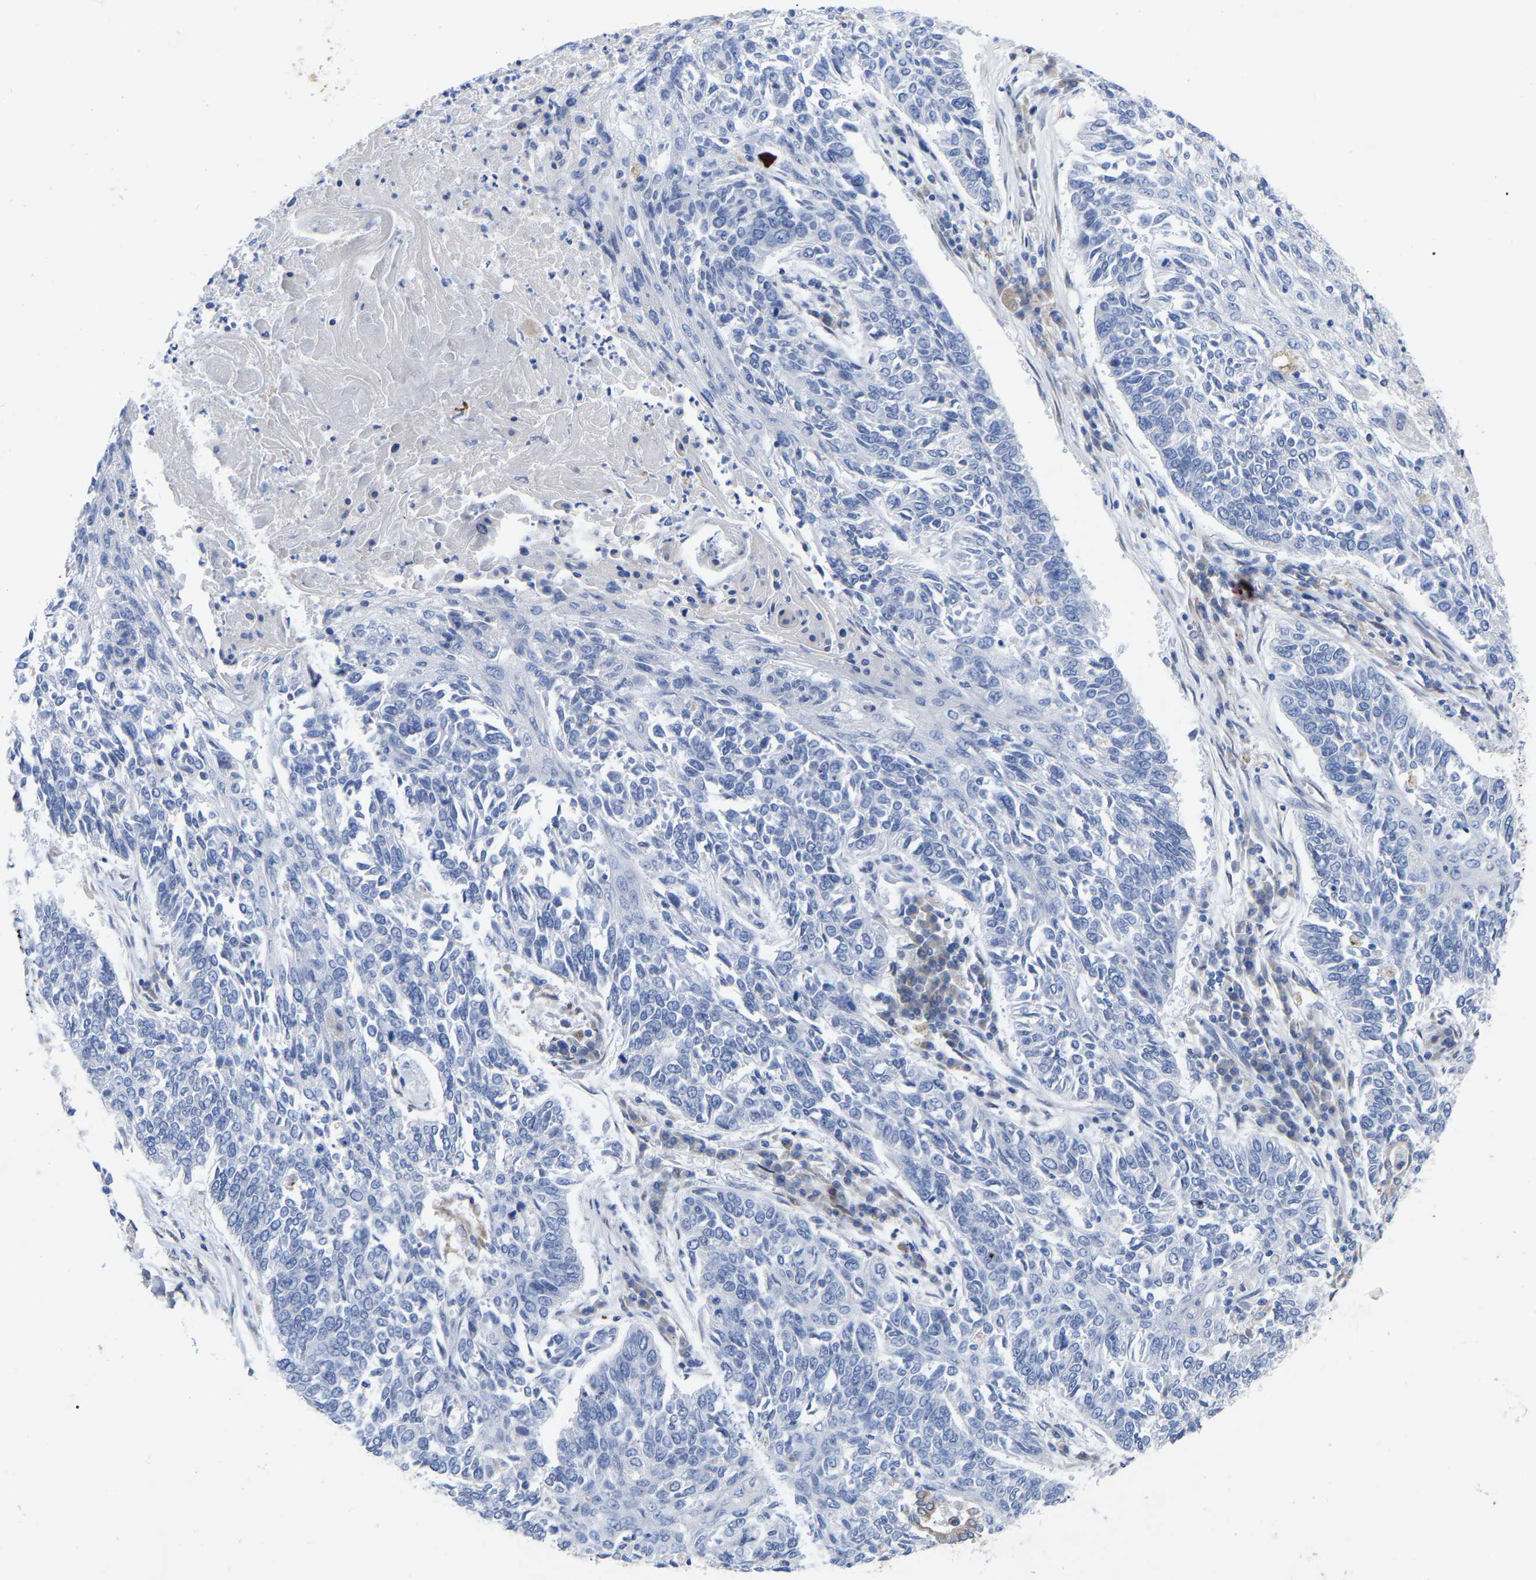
{"staining": {"intensity": "negative", "quantity": "none", "location": "none"}, "tissue": "lung cancer", "cell_type": "Tumor cells", "image_type": "cancer", "snomed": [{"axis": "morphology", "description": "Normal tissue, NOS"}, {"axis": "morphology", "description": "Squamous cell carcinoma, NOS"}, {"axis": "topography", "description": "Cartilage tissue"}, {"axis": "topography", "description": "Bronchus"}, {"axis": "topography", "description": "Lung"}], "caption": "A high-resolution image shows immunohistochemistry (IHC) staining of lung cancer, which demonstrates no significant positivity in tumor cells.", "gene": "STRIP2", "patient": {"sex": "female", "age": 49}}